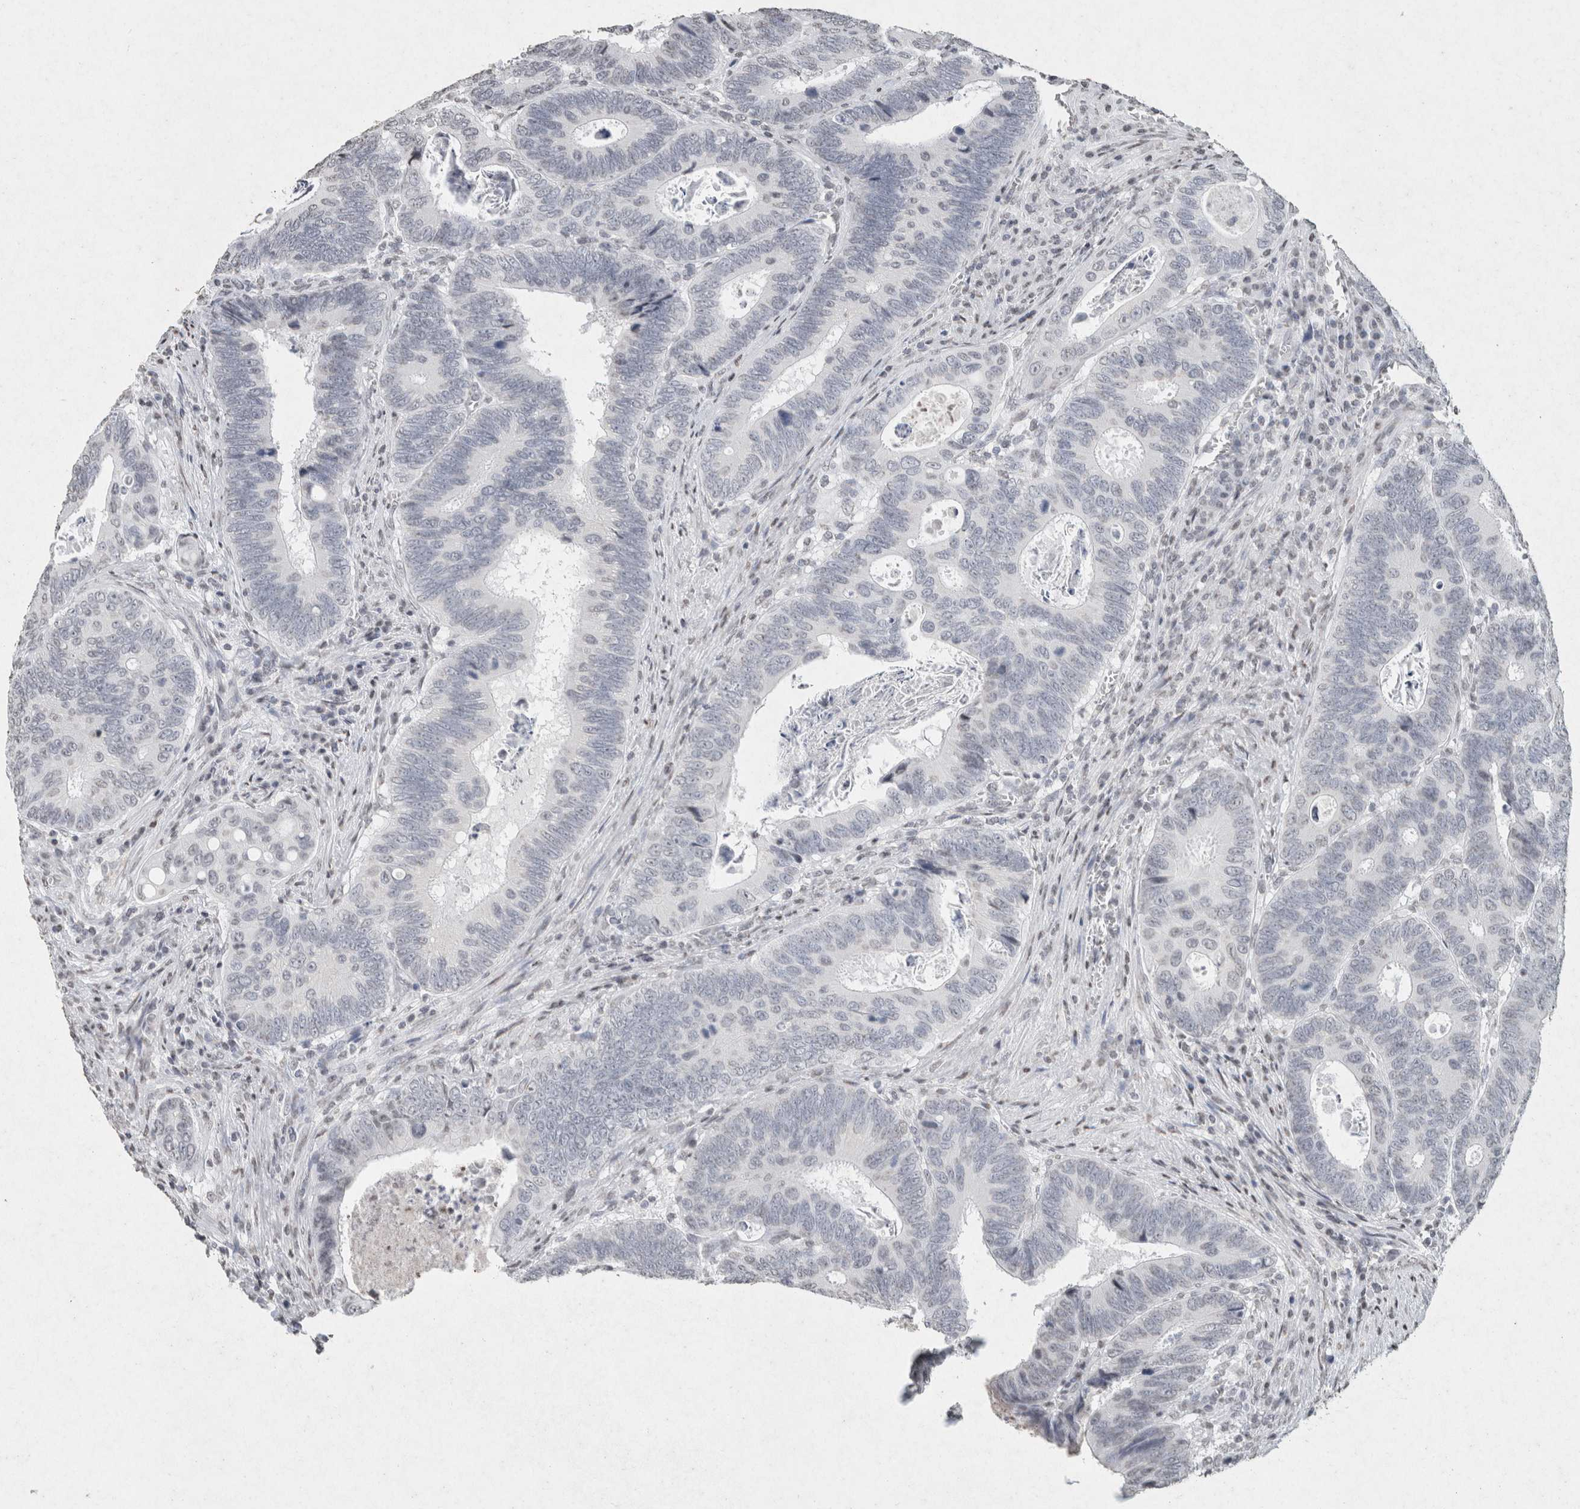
{"staining": {"intensity": "negative", "quantity": "none", "location": "none"}, "tissue": "colorectal cancer", "cell_type": "Tumor cells", "image_type": "cancer", "snomed": [{"axis": "morphology", "description": "Adenocarcinoma, NOS"}, {"axis": "topography", "description": "Colon"}], "caption": "Immunohistochemistry micrograph of neoplastic tissue: human colorectal cancer (adenocarcinoma) stained with DAB demonstrates no significant protein expression in tumor cells. (Immunohistochemistry (ihc), brightfield microscopy, high magnification).", "gene": "CNTN1", "patient": {"sex": "male", "age": 72}}